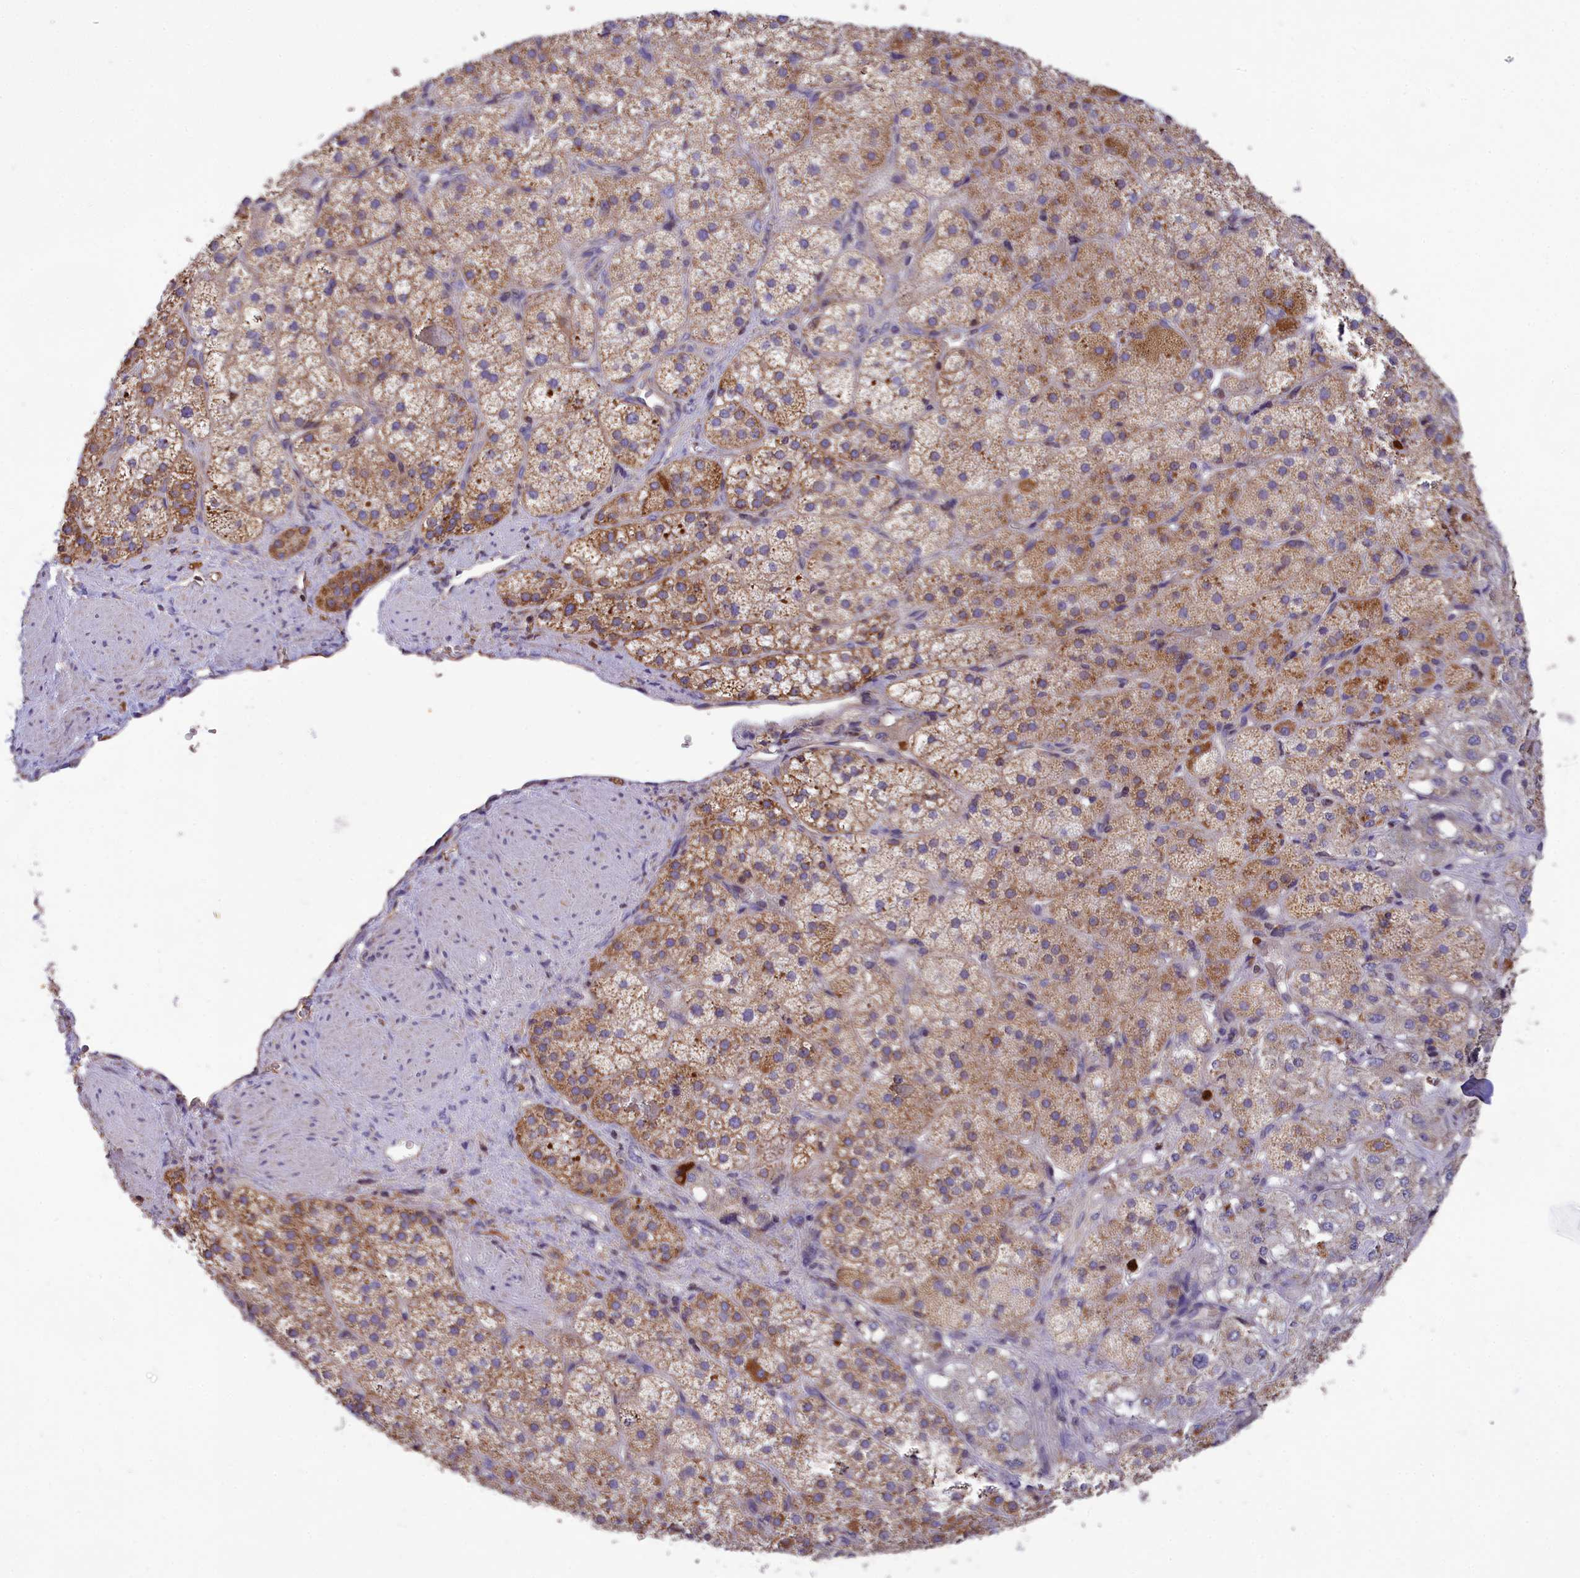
{"staining": {"intensity": "moderate", "quantity": ">75%", "location": "cytoplasmic/membranous"}, "tissue": "adrenal gland", "cell_type": "Glandular cells", "image_type": "normal", "snomed": [{"axis": "morphology", "description": "Normal tissue, NOS"}, {"axis": "topography", "description": "Adrenal gland"}], "caption": "Adrenal gland stained with immunohistochemistry (IHC) exhibits moderate cytoplasmic/membranous expression in about >75% of glandular cells.", "gene": "PKHD1L1", "patient": {"sex": "male", "age": 57}}